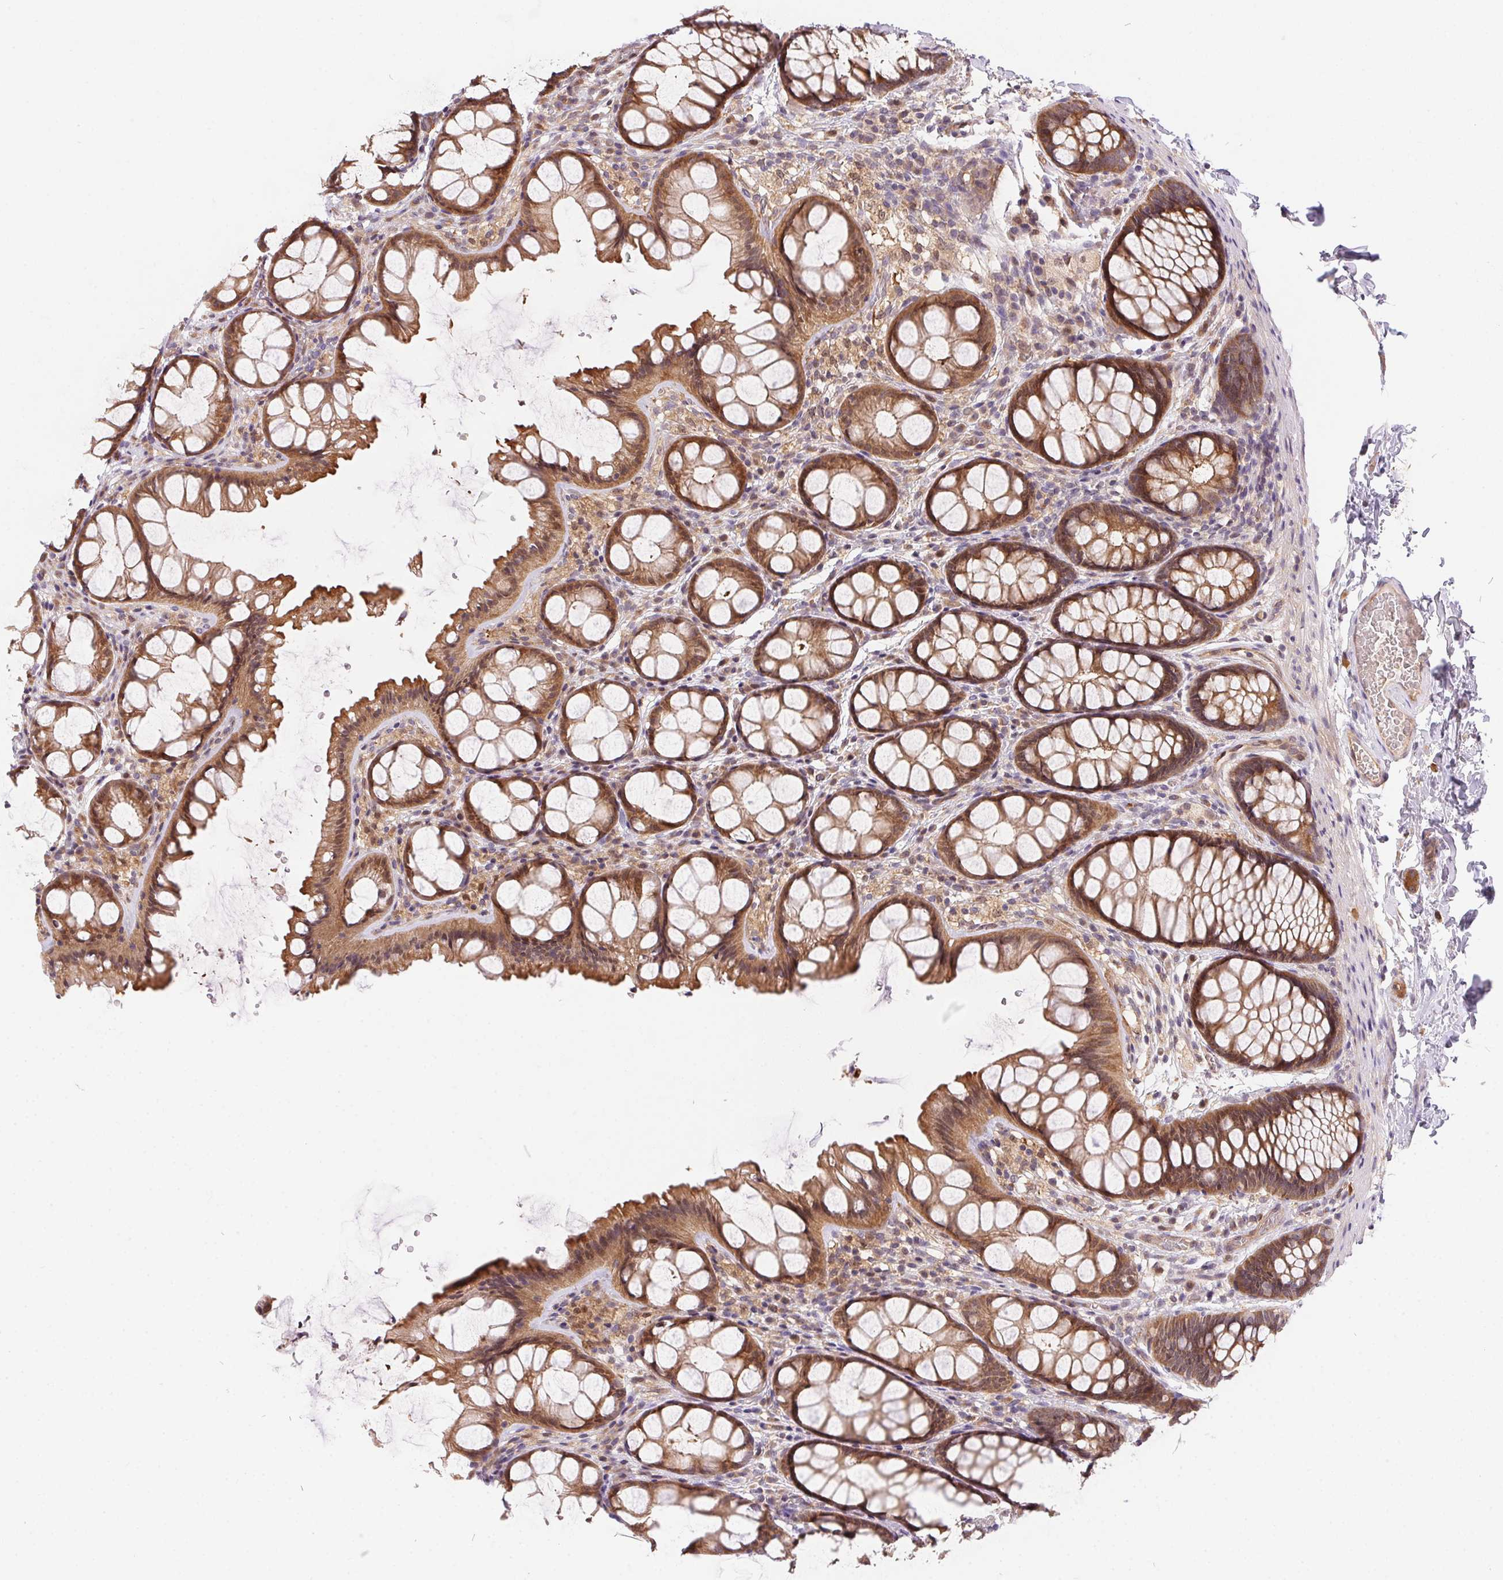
{"staining": {"intensity": "weak", "quantity": ">75%", "location": "cytoplasmic/membranous"}, "tissue": "colon", "cell_type": "Endothelial cells", "image_type": "normal", "snomed": [{"axis": "morphology", "description": "Normal tissue, NOS"}, {"axis": "topography", "description": "Colon"}], "caption": "A high-resolution image shows IHC staining of unremarkable colon, which shows weak cytoplasmic/membranous positivity in about >75% of endothelial cells.", "gene": "NUDT16", "patient": {"sex": "male", "age": 47}}